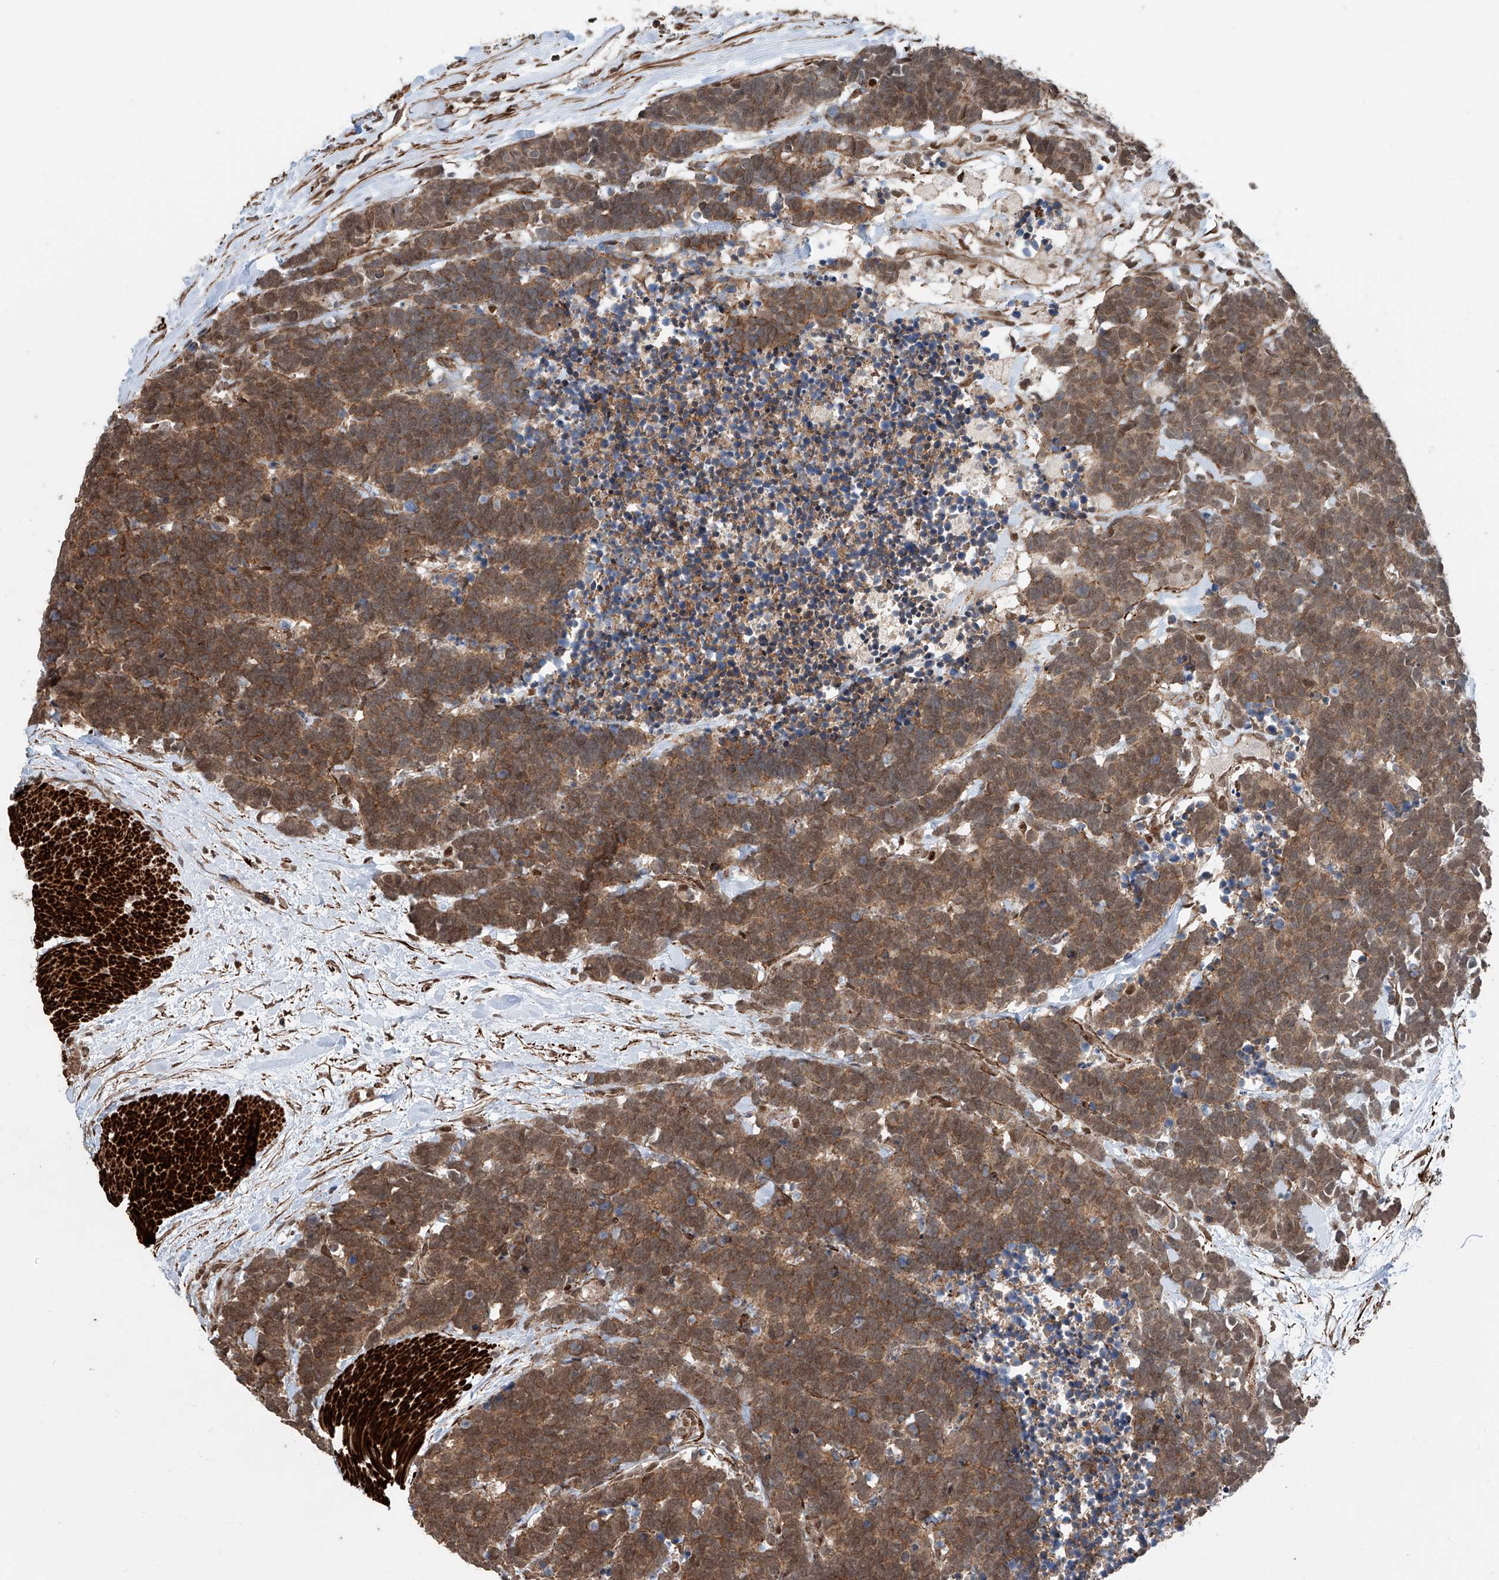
{"staining": {"intensity": "moderate", "quantity": ">75%", "location": "cytoplasmic/membranous,nuclear"}, "tissue": "carcinoid", "cell_type": "Tumor cells", "image_type": "cancer", "snomed": [{"axis": "morphology", "description": "Carcinoma, NOS"}, {"axis": "morphology", "description": "Carcinoid, malignant, NOS"}, {"axis": "topography", "description": "Urinary bladder"}], "caption": "Carcinoma stained with a brown dye displays moderate cytoplasmic/membranous and nuclear positive staining in approximately >75% of tumor cells.", "gene": "SDE2", "patient": {"sex": "male", "age": 57}}